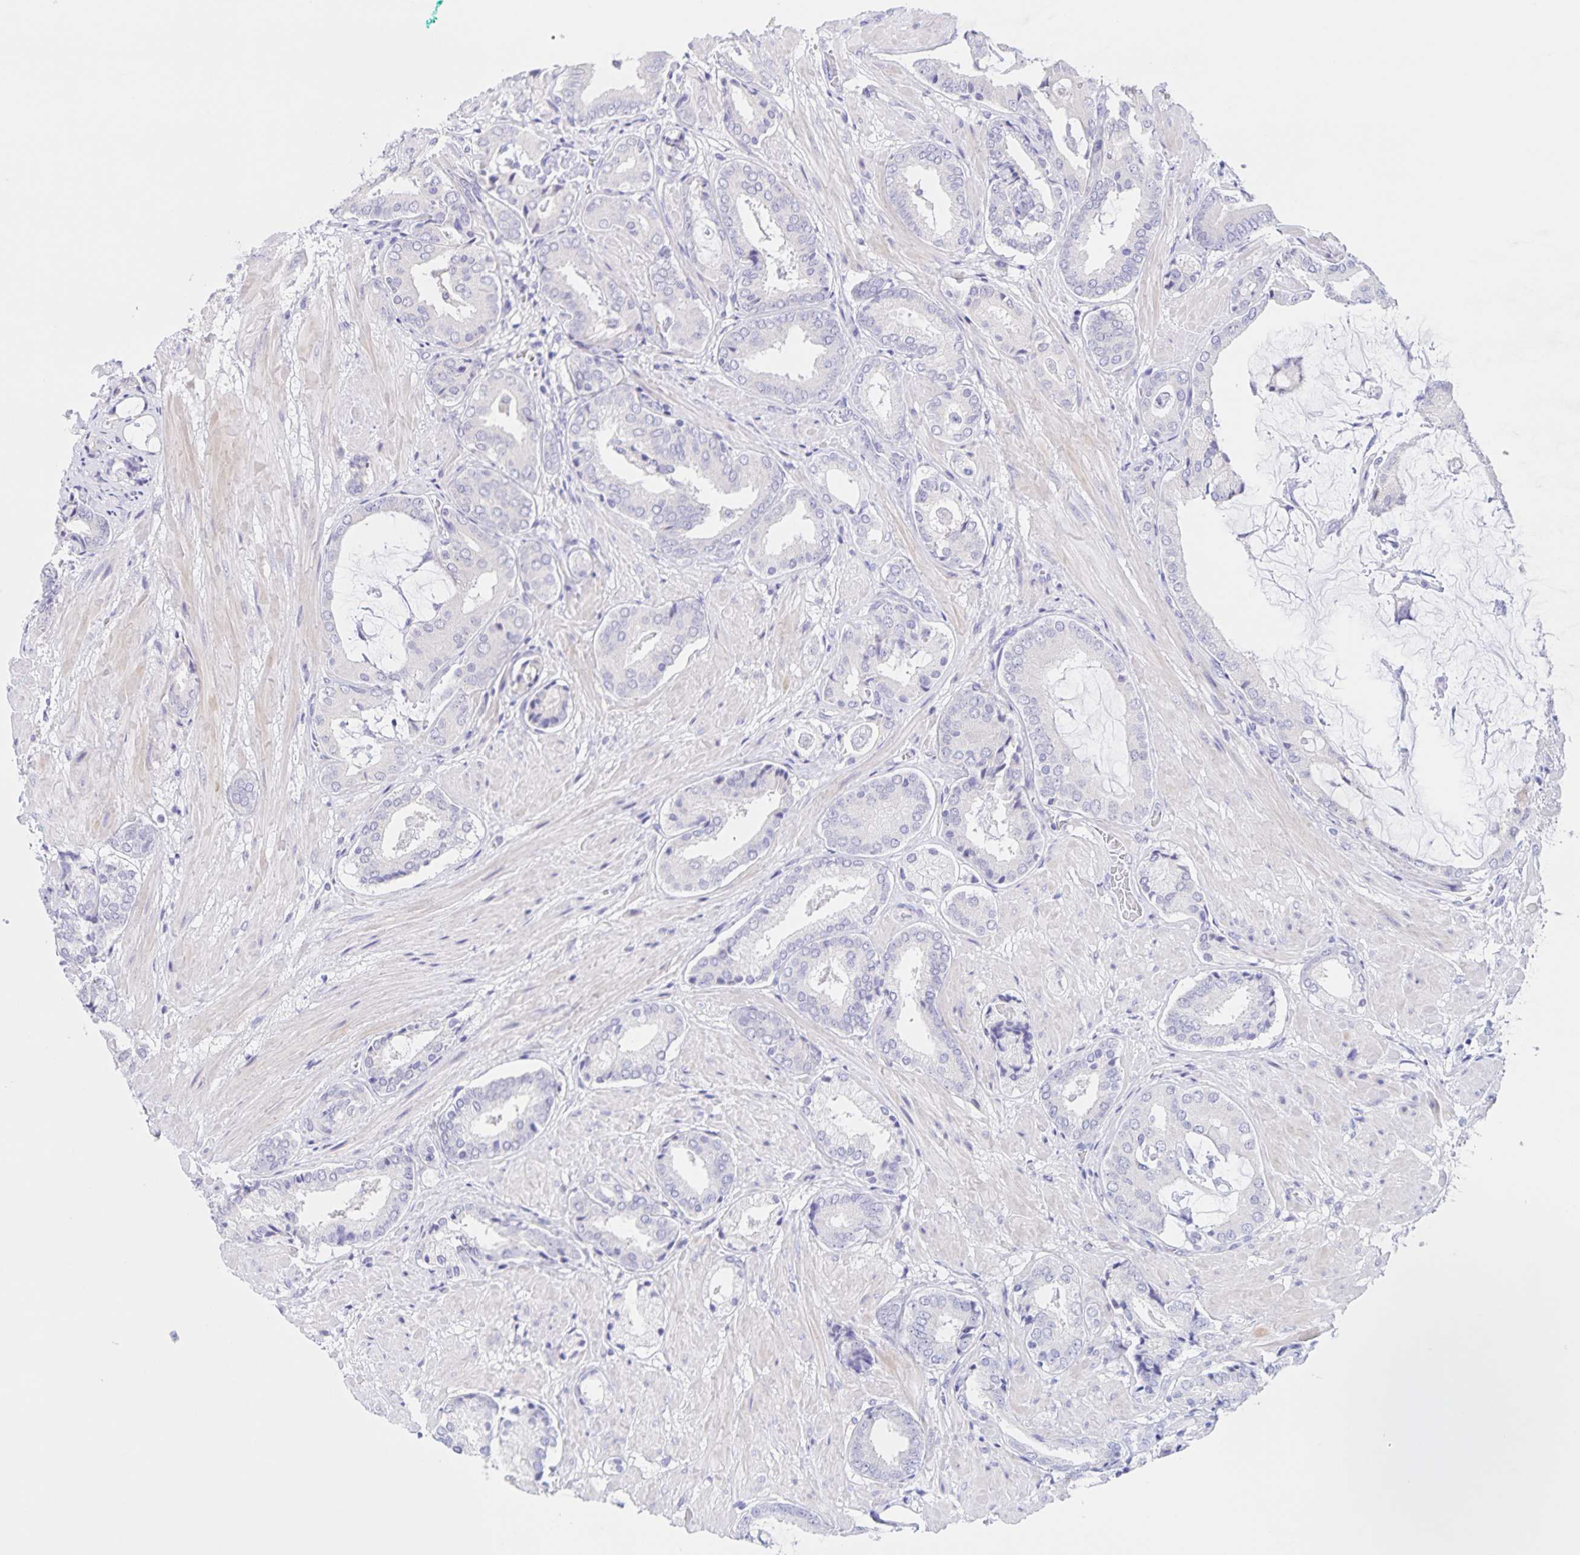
{"staining": {"intensity": "negative", "quantity": "none", "location": "none"}, "tissue": "prostate cancer", "cell_type": "Tumor cells", "image_type": "cancer", "snomed": [{"axis": "morphology", "description": "Adenocarcinoma, High grade"}, {"axis": "topography", "description": "Prostate"}], "caption": "The immunohistochemistry (IHC) histopathology image has no significant staining in tumor cells of adenocarcinoma (high-grade) (prostate) tissue. (DAB (3,3'-diaminobenzidine) immunohistochemistry visualized using brightfield microscopy, high magnification).", "gene": "DMGDH", "patient": {"sex": "male", "age": 56}}